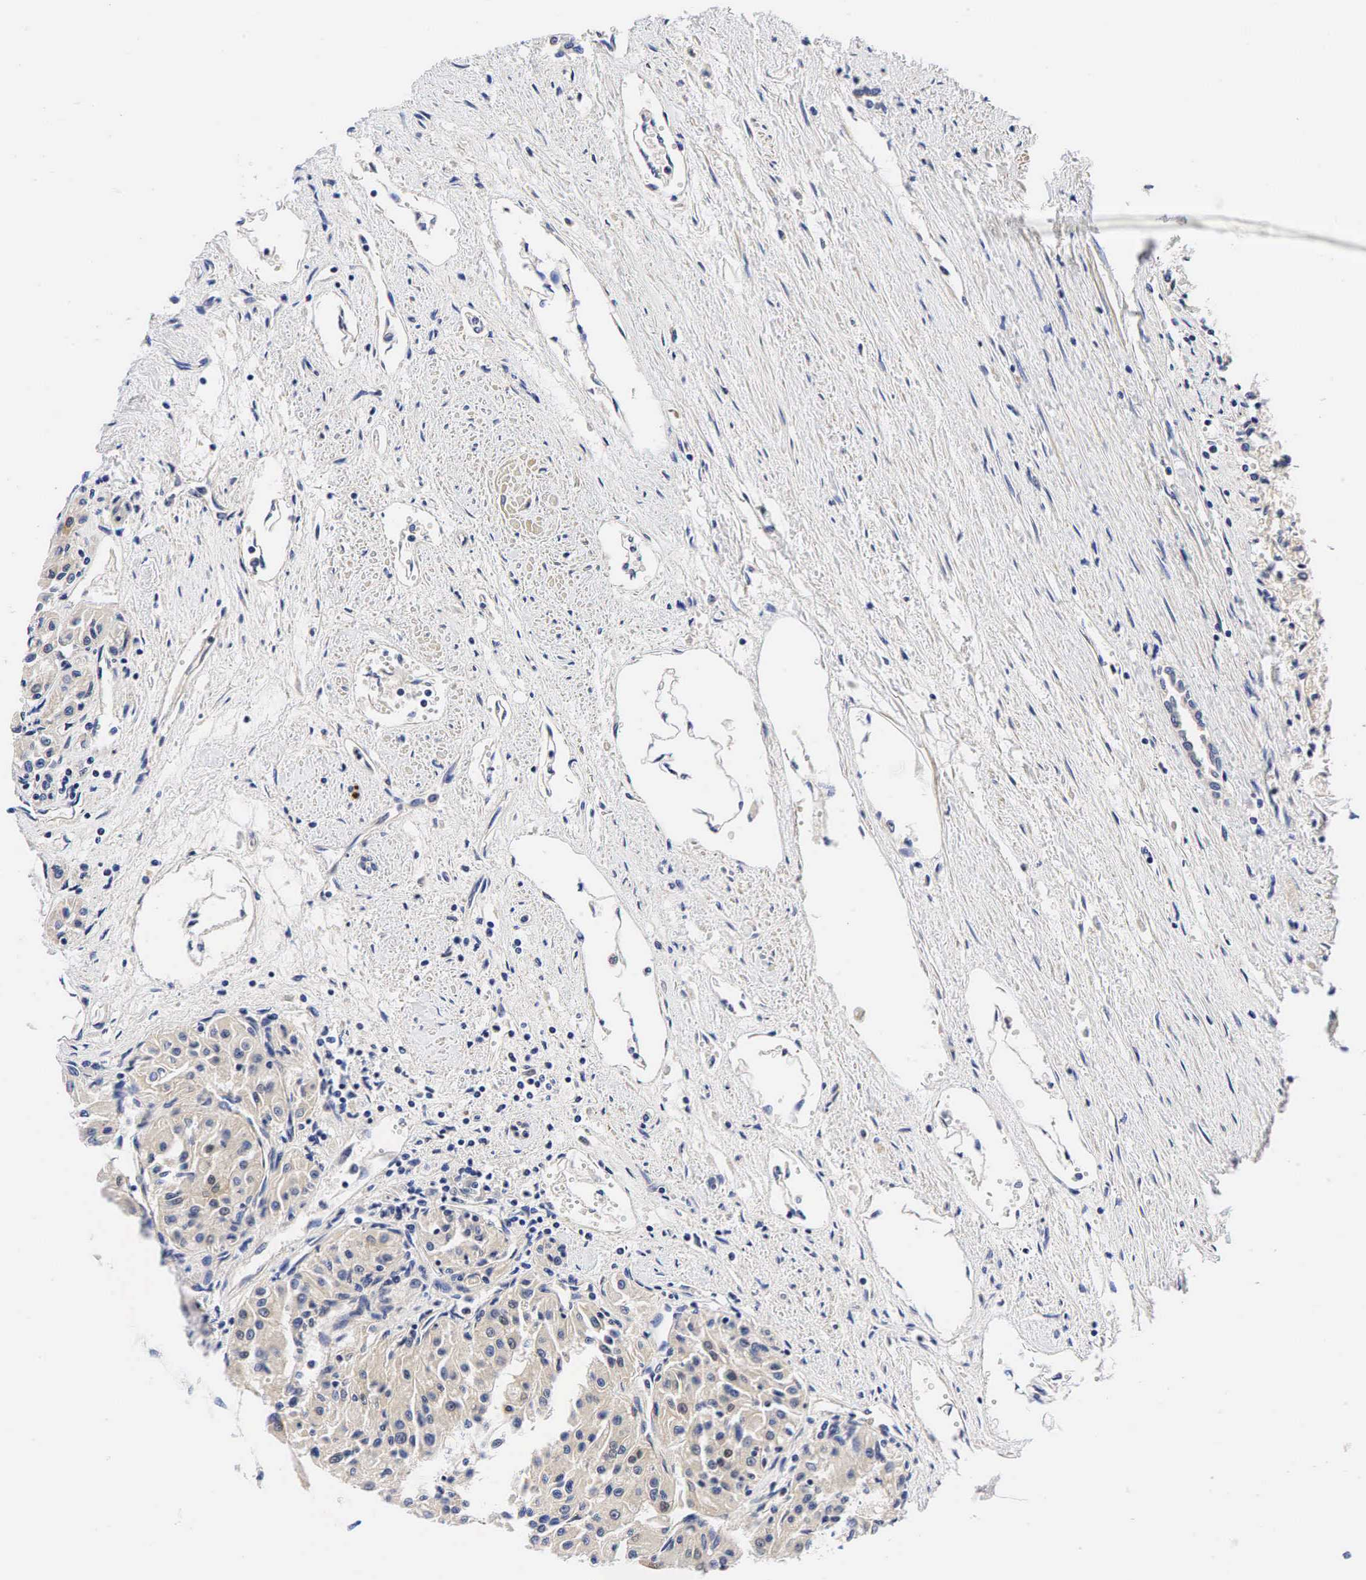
{"staining": {"intensity": "negative", "quantity": "none", "location": "none"}, "tissue": "renal cancer", "cell_type": "Tumor cells", "image_type": "cancer", "snomed": [{"axis": "morphology", "description": "Adenocarcinoma, NOS"}, {"axis": "topography", "description": "Kidney"}], "caption": "Immunohistochemistry image of neoplastic tissue: renal adenocarcinoma stained with DAB (3,3'-diaminobenzidine) reveals no significant protein expression in tumor cells. (Stains: DAB IHC with hematoxylin counter stain, Microscopy: brightfield microscopy at high magnification).", "gene": "CCND1", "patient": {"sex": "male", "age": 78}}